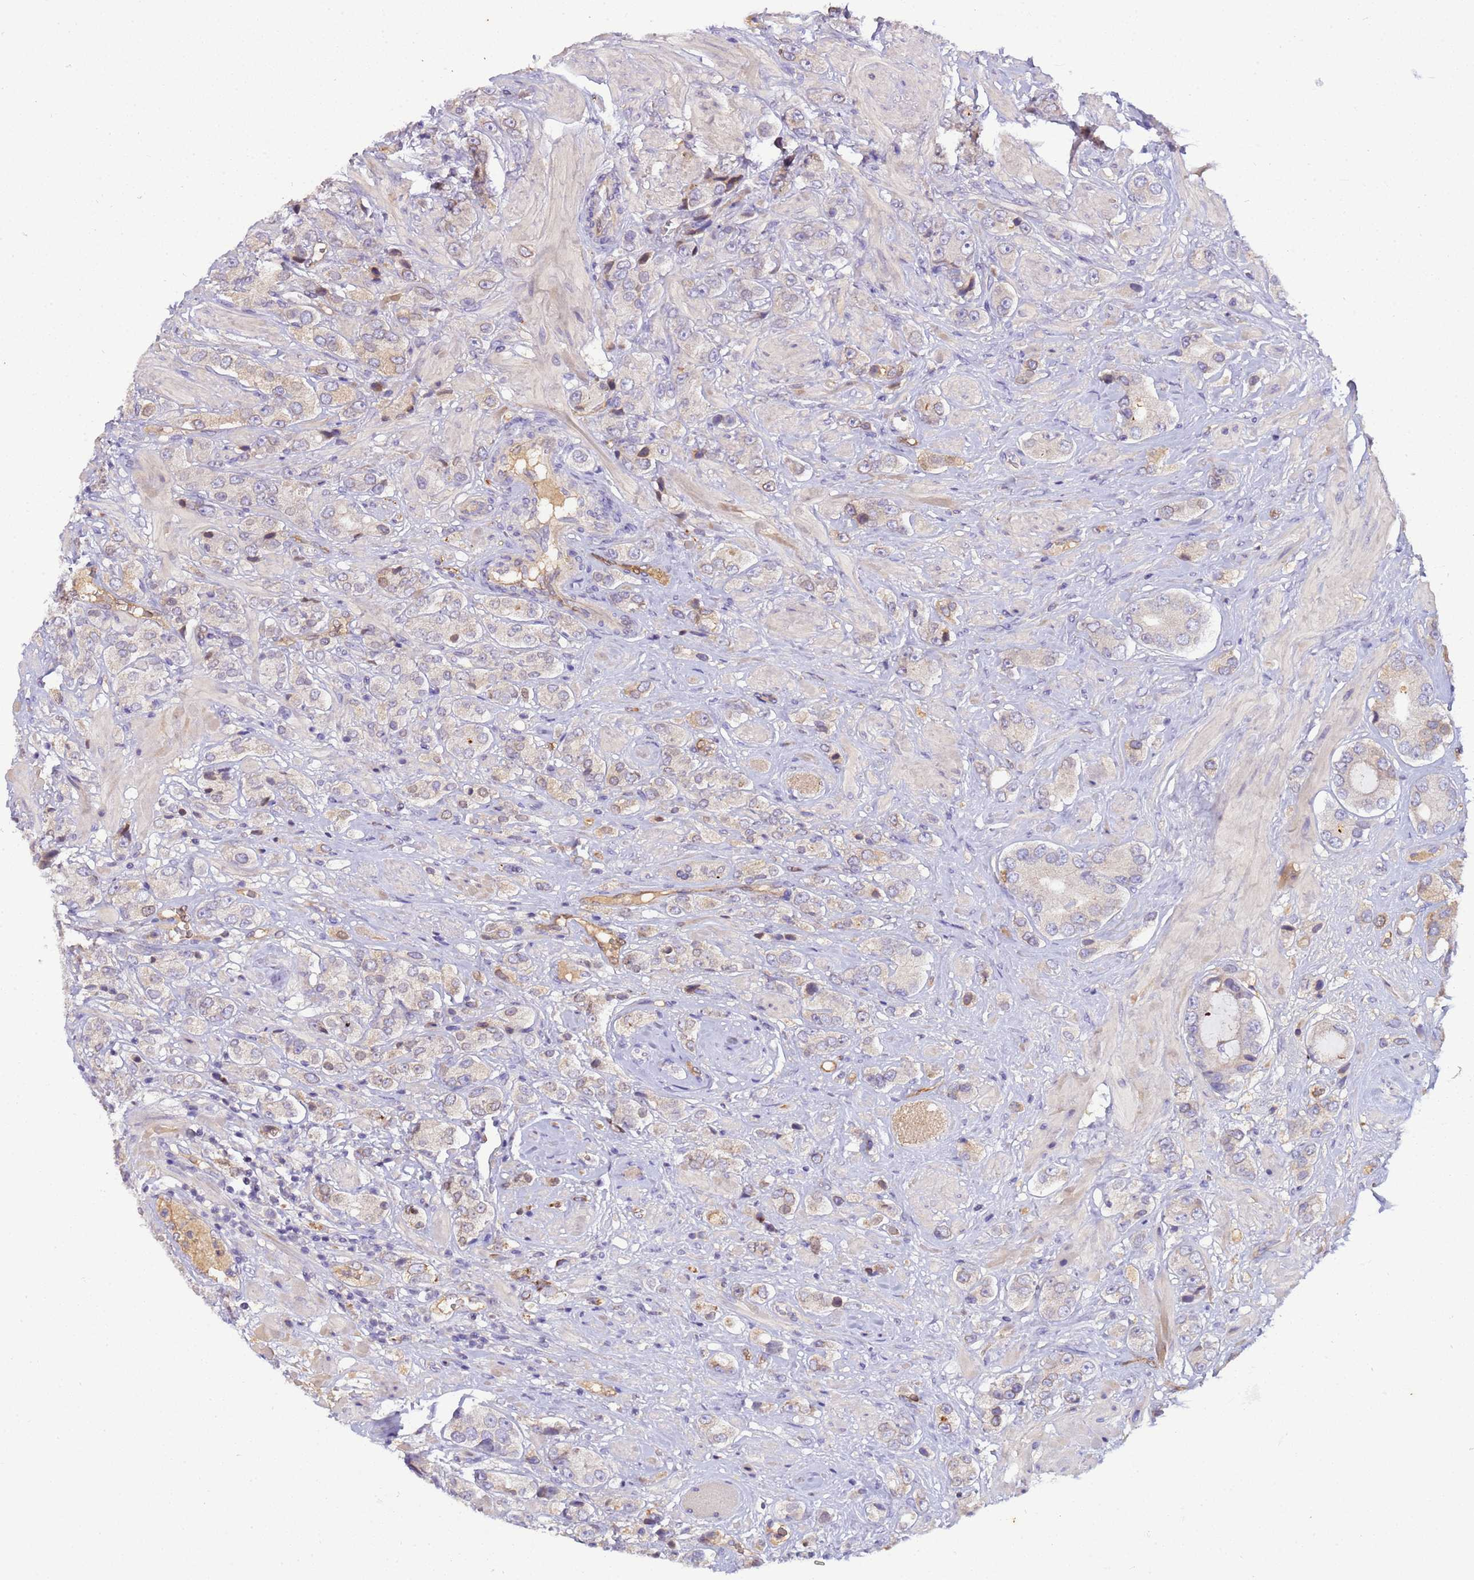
{"staining": {"intensity": "moderate", "quantity": "<25%", "location": "cytoplasmic/membranous,nuclear"}, "tissue": "prostate cancer", "cell_type": "Tumor cells", "image_type": "cancer", "snomed": [{"axis": "morphology", "description": "Adenocarcinoma, High grade"}, {"axis": "topography", "description": "Prostate and seminal vesicle, NOS"}], "caption": "Immunohistochemistry histopathology image of prostate adenocarcinoma (high-grade) stained for a protein (brown), which shows low levels of moderate cytoplasmic/membranous and nuclear staining in approximately <25% of tumor cells.", "gene": "PLCXD3", "patient": {"sex": "male", "age": 64}}